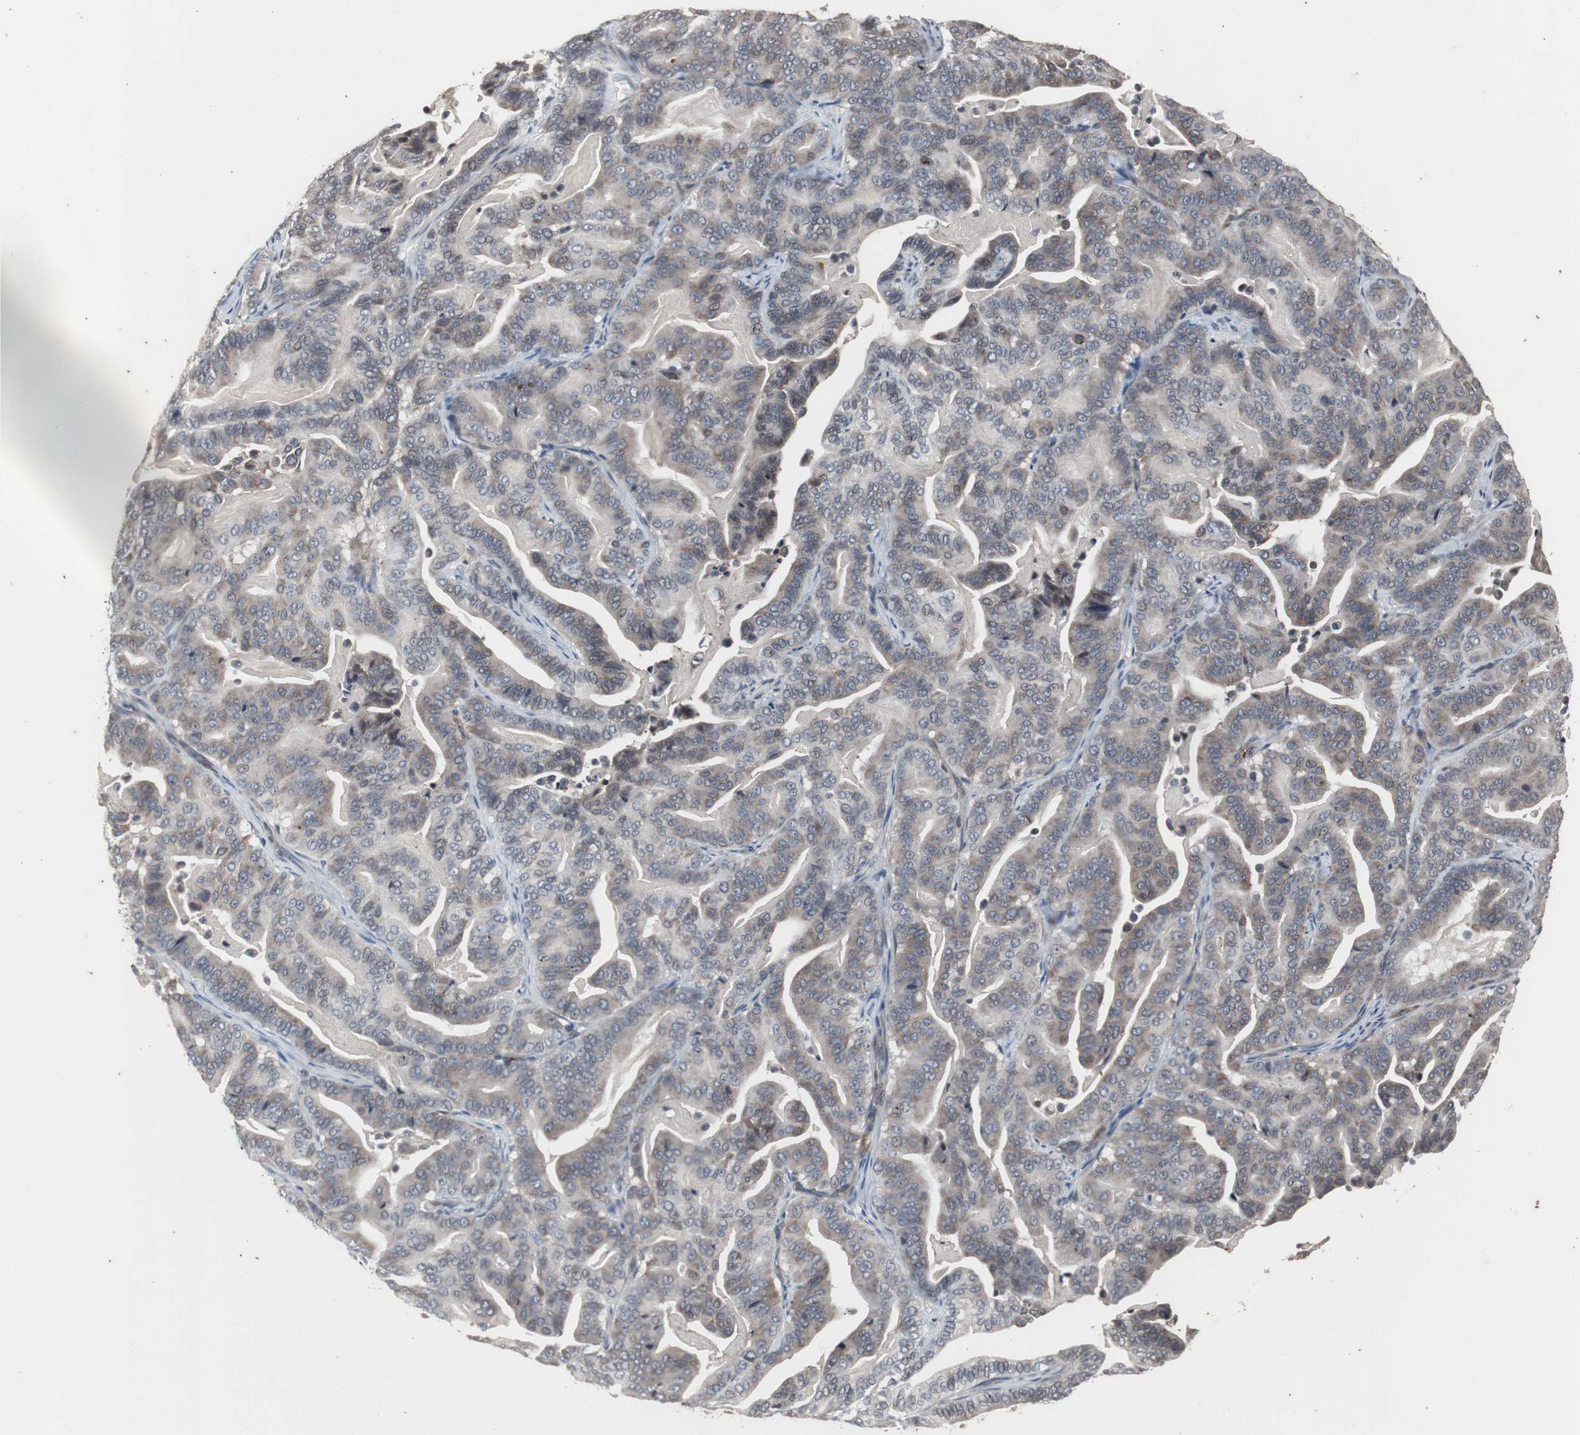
{"staining": {"intensity": "weak", "quantity": "25%-75%", "location": "cytoplasmic/membranous"}, "tissue": "pancreatic cancer", "cell_type": "Tumor cells", "image_type": "cancer", "snomed": [{"axis": "morphology", "description": "Adenocarcinoma, NOS"}, {"axis": "topography", "description": "Pancreas"}], "caption": "Pancreatic cancer (adenocarcinoma) stained with a protein marker displays weak staining in tumor cells.", "gene": "CRADD", "patient": {"sex": "male", "age": 63}}